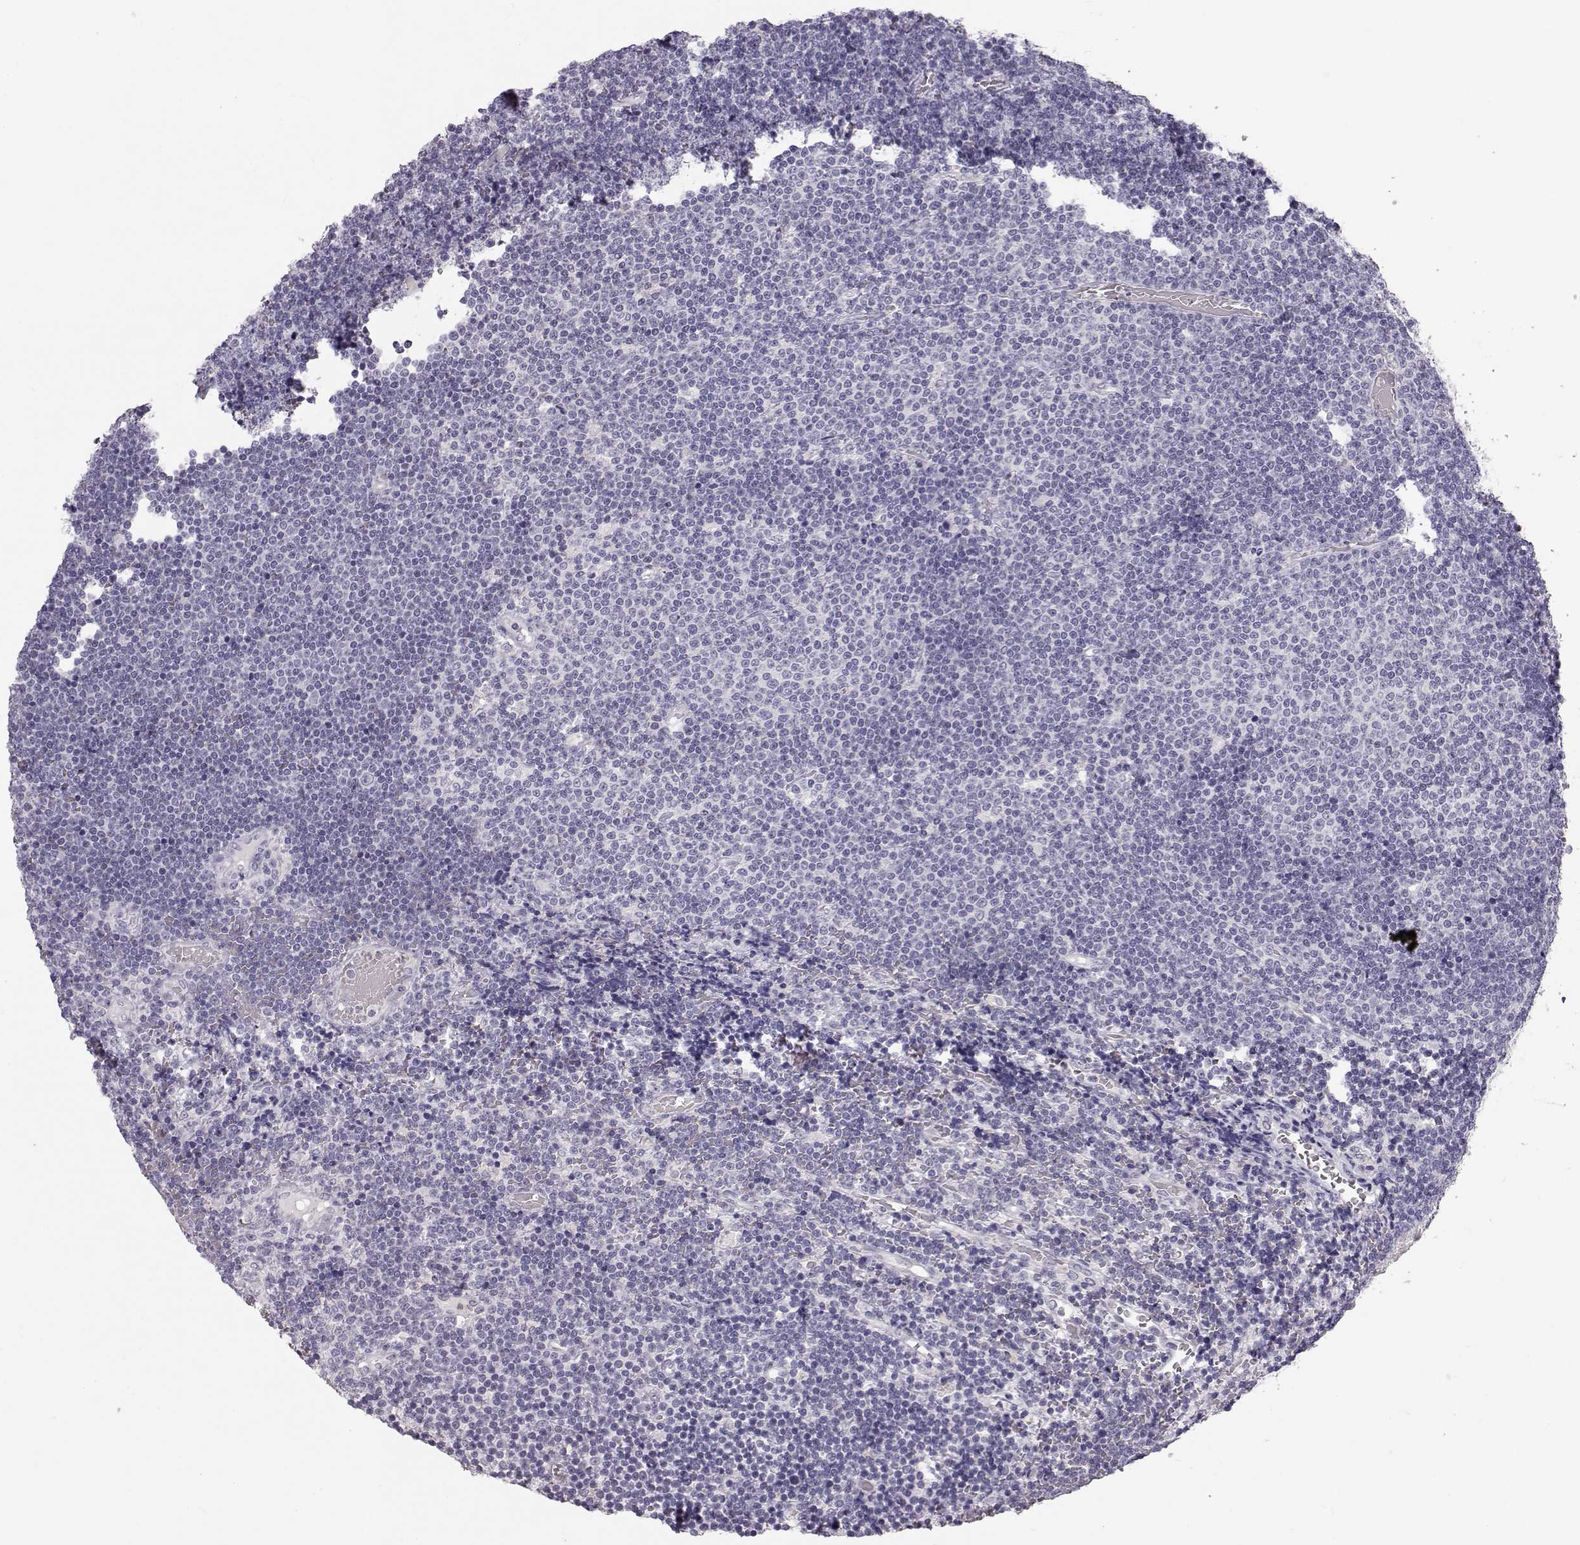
{"staining": {"intensity": "negative", "quantity": "none", "location": "none"}, "tissue": "lymphoma", "cell_type": "Tumor cells", "image_type": "cancer", "snomed": [{"axis": "morphology", "description": "Malignant lymphoma, non-Hodgkin's type, Low grade"}, {"axis": "topography", "description": "Brain"}], "caption": "Tumor cells show no significant protein staining in low-grade malignant lymphoma, non-Hodgkin's type.", "gene": "POU1F1", "patient": {"sex": "female", "age": 66}}